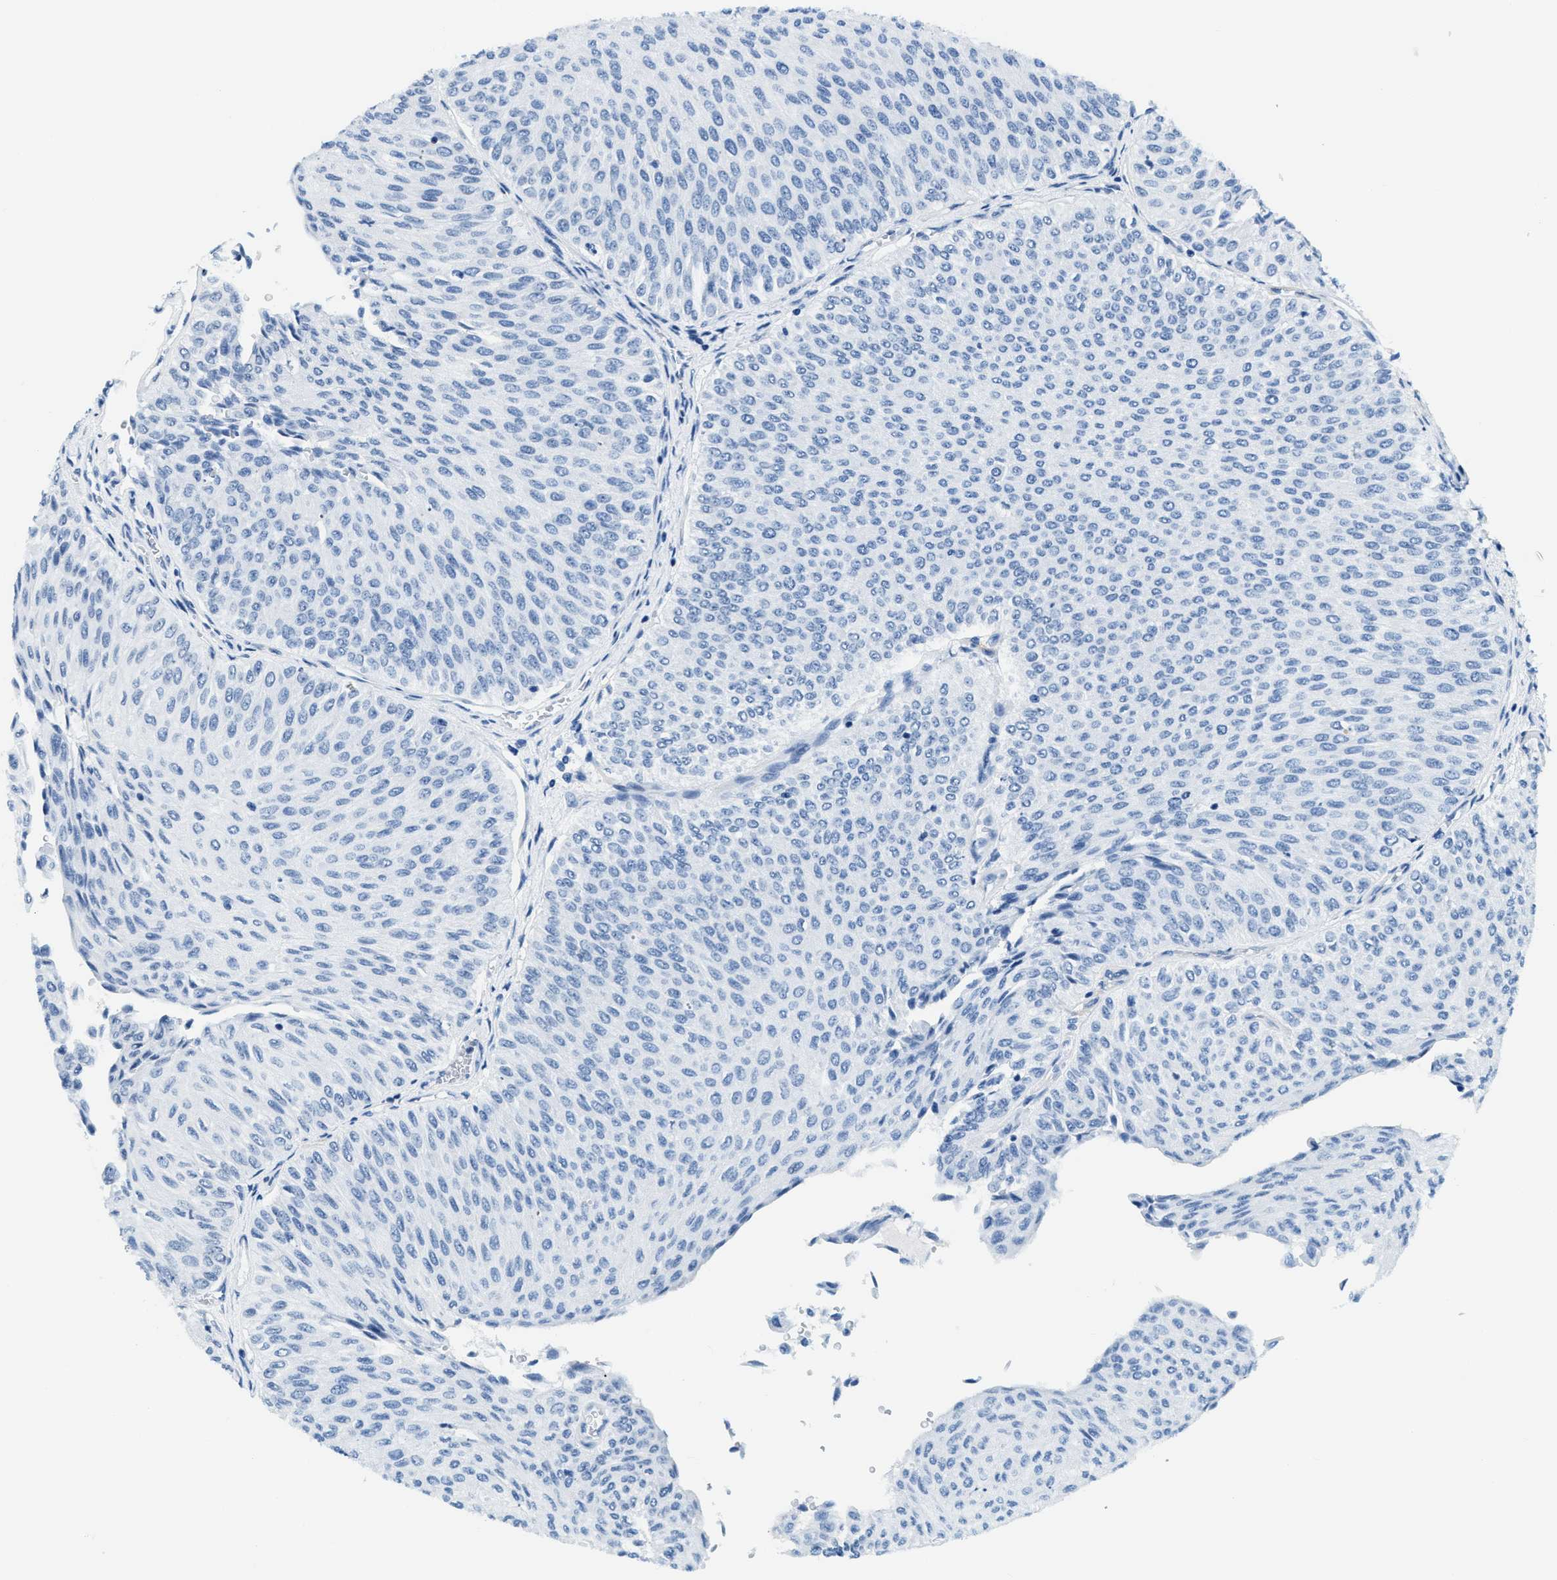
{"staining": {"intensity": "negative", "quantity": "none", "location": "none"}, "tissue": "urothelial cancer", "cell_type": "Tumor cells", "image_type": "cancer", "snomed": [{"axis": "morphology", "description": "Urothelial carcinoma, Low grade"}, {"axis": "topography", "description": "Urinary bladder"}], "caption": "IHC histopathology image of urothelial cancer stained for a protein (brown), which shows no staining in tumor cells.", "gene": "CA4", "patient": {"sex": "male", "age": 78}}